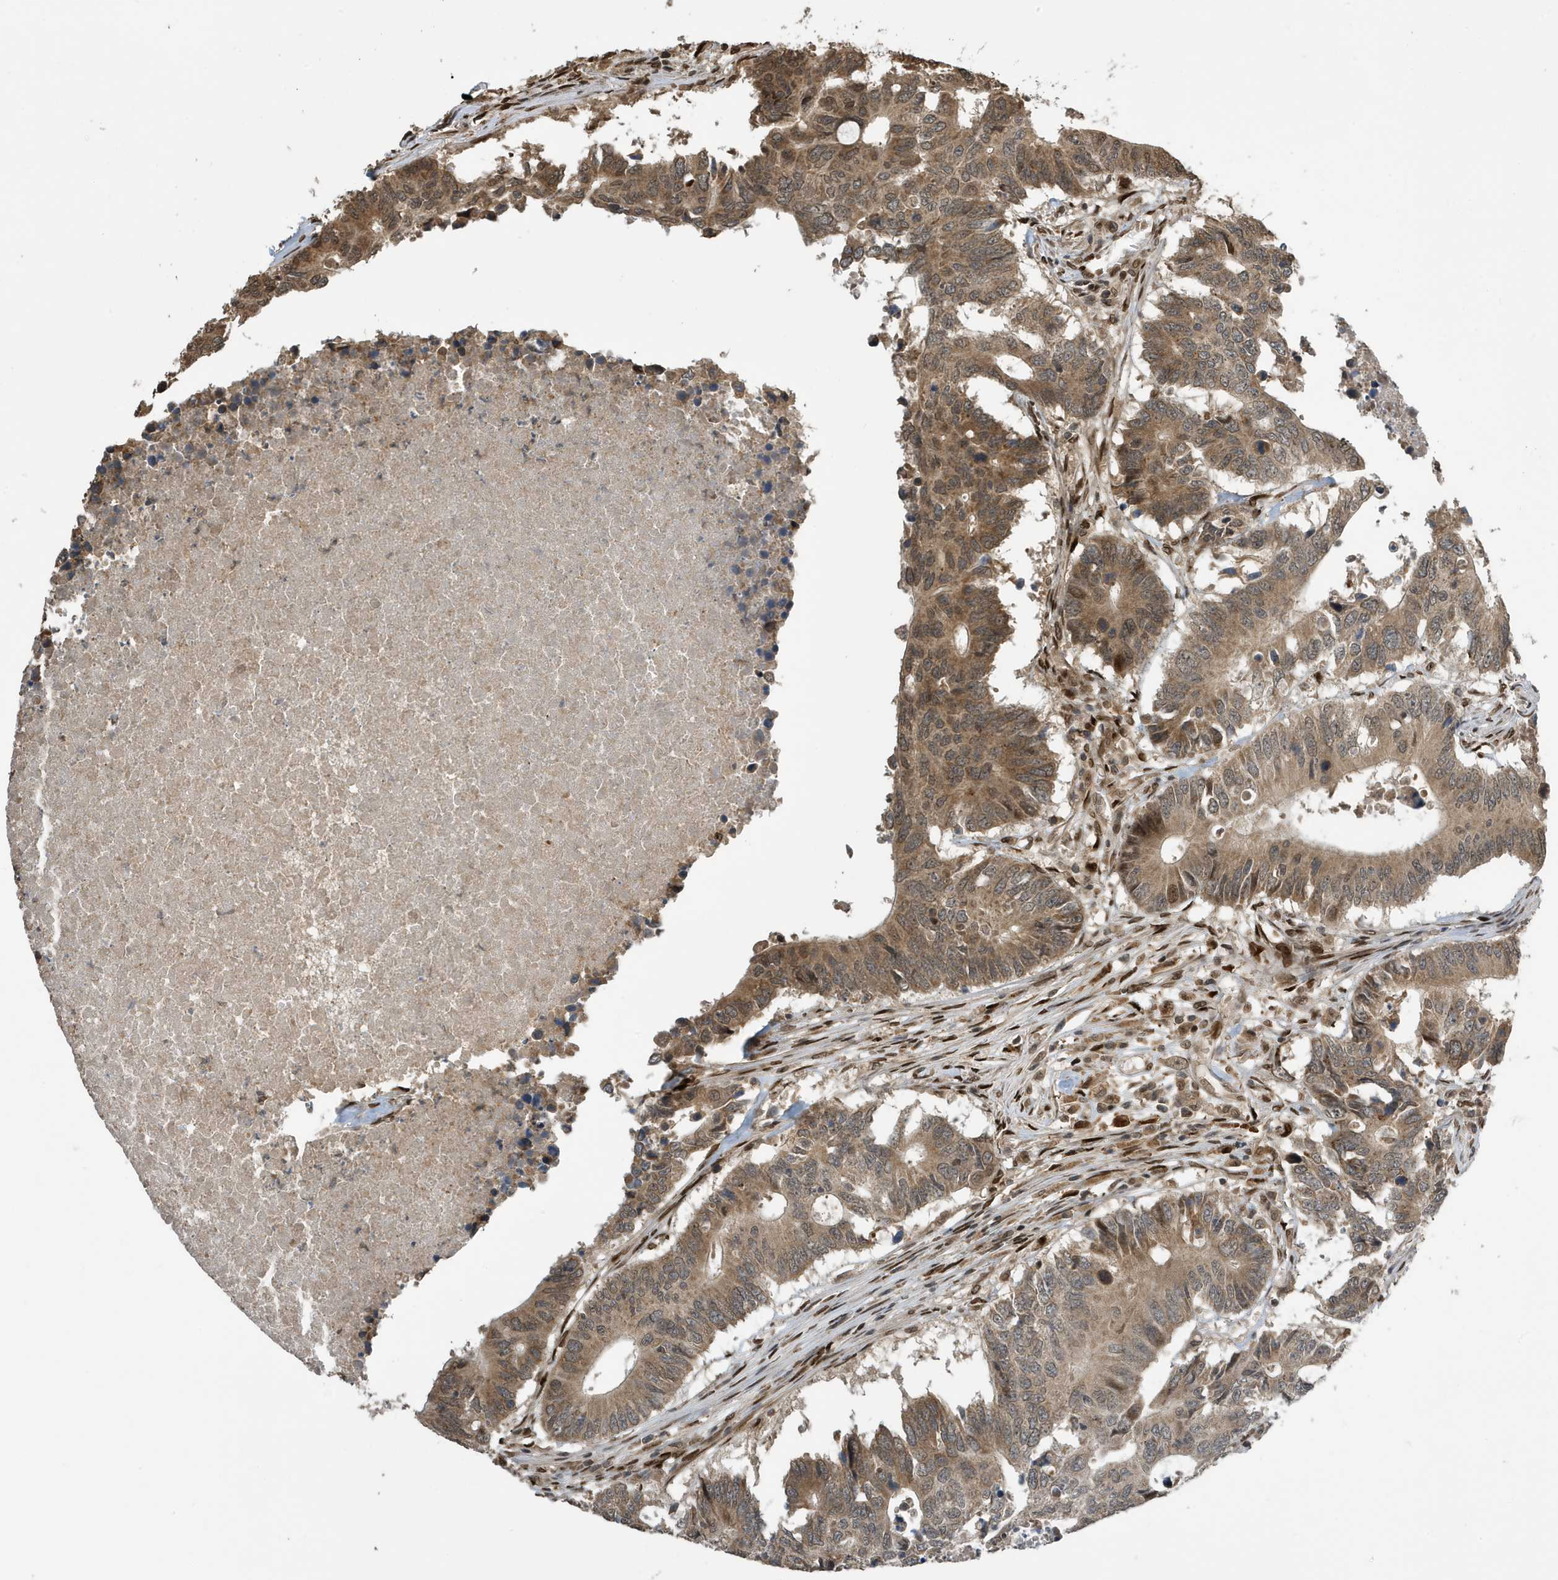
{"staining": {"intensity": "moderate", "quantity": ">75%", "location": "cytoplasmic/membranous,nuclear"}, "tissue": "colorectal cancer", "cell_type": "Tumor cells", "image_type": "cancer", "snomed": [{"axis": "morphology", "description": "Adenocarcinoma, NOS"}, {"axis": "topography", "description": "Colon"}], "caption": "Moderate cytoplasmic/membranous and nuclear protein positivity is identified in approximately >75% of tumor cells in colorectal adenocarcinoma.", "gene": "DUSP18", "patient": {"sex": "male", "age": 71}}